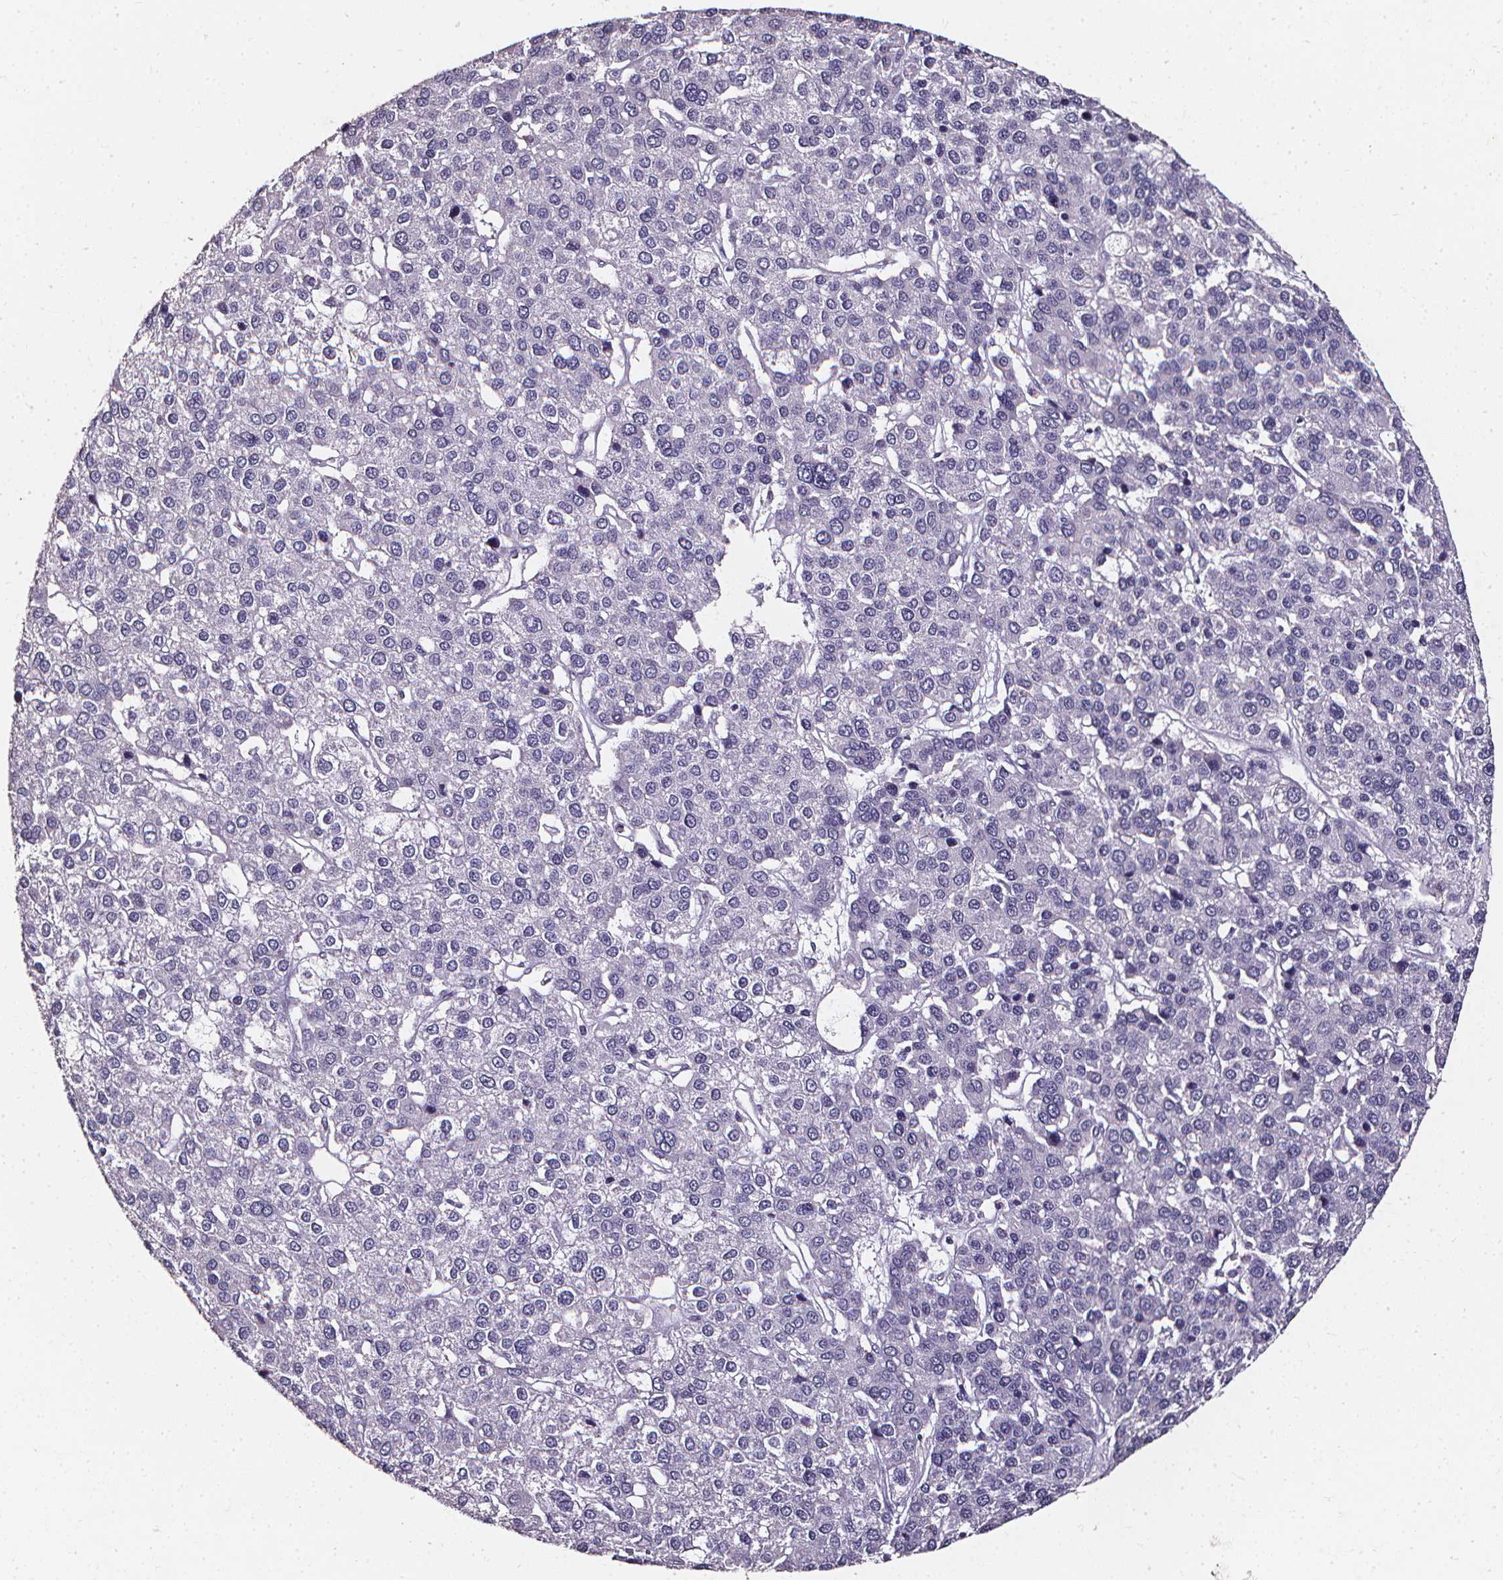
{"staining": {"intensity": "negative", "quantity": "none", "location": "none"}, "tissue": "liver cancer", "cell_type": "Tumor cells", "image_type": "cancer", "snomed": [{"axis": "morphology", "description": "Carcinoma, Hepatocellular, NOS"}, {"axis": "topography", "description": "Liver"}], "caption": "Liver cancer was stained to show a protein in brown. There is no significant positivity in tumor cells.", "gene": "DEFA5", "patient": {"sex": "female", "age": 41}}